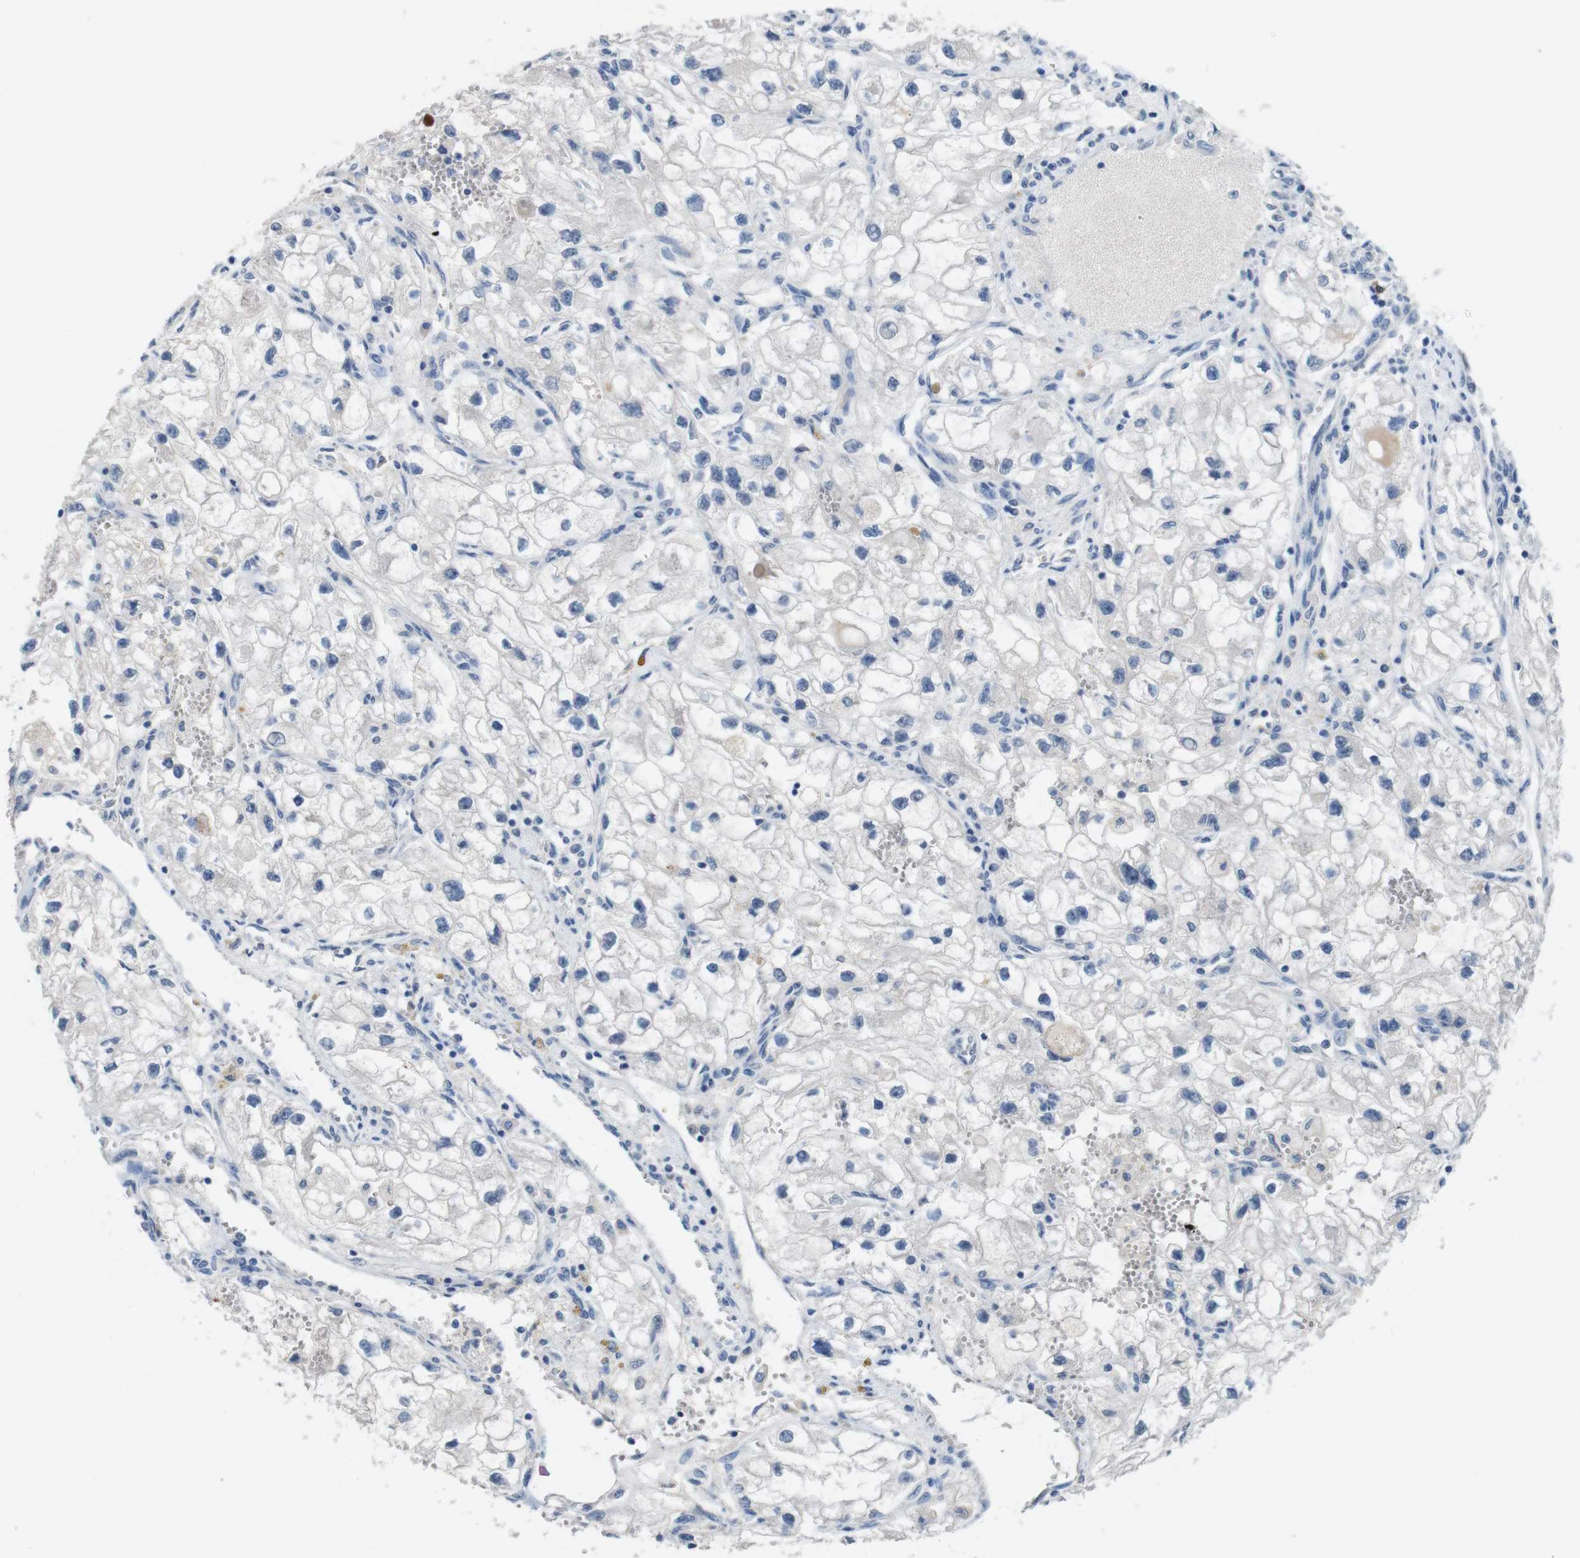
{"staining": {"intensity": "negative", "quantity": "none", "location": "none"}, "tissue": "renal cancer", "cell_type": "Tumor cells", "image_type": "cancer", "snomed": [{"axis": "morphology", "description": "Adenocarcinoma, NOS"}, {"axis": "topography", "description": "Kidney"}], "caption": "Tumor cells are negative for protein expression in human adenocarcinoma (renal). Nuclei are stained in blue.", "gene": "SLC2A8", "patient": {"sex": "female", "age": 70}}